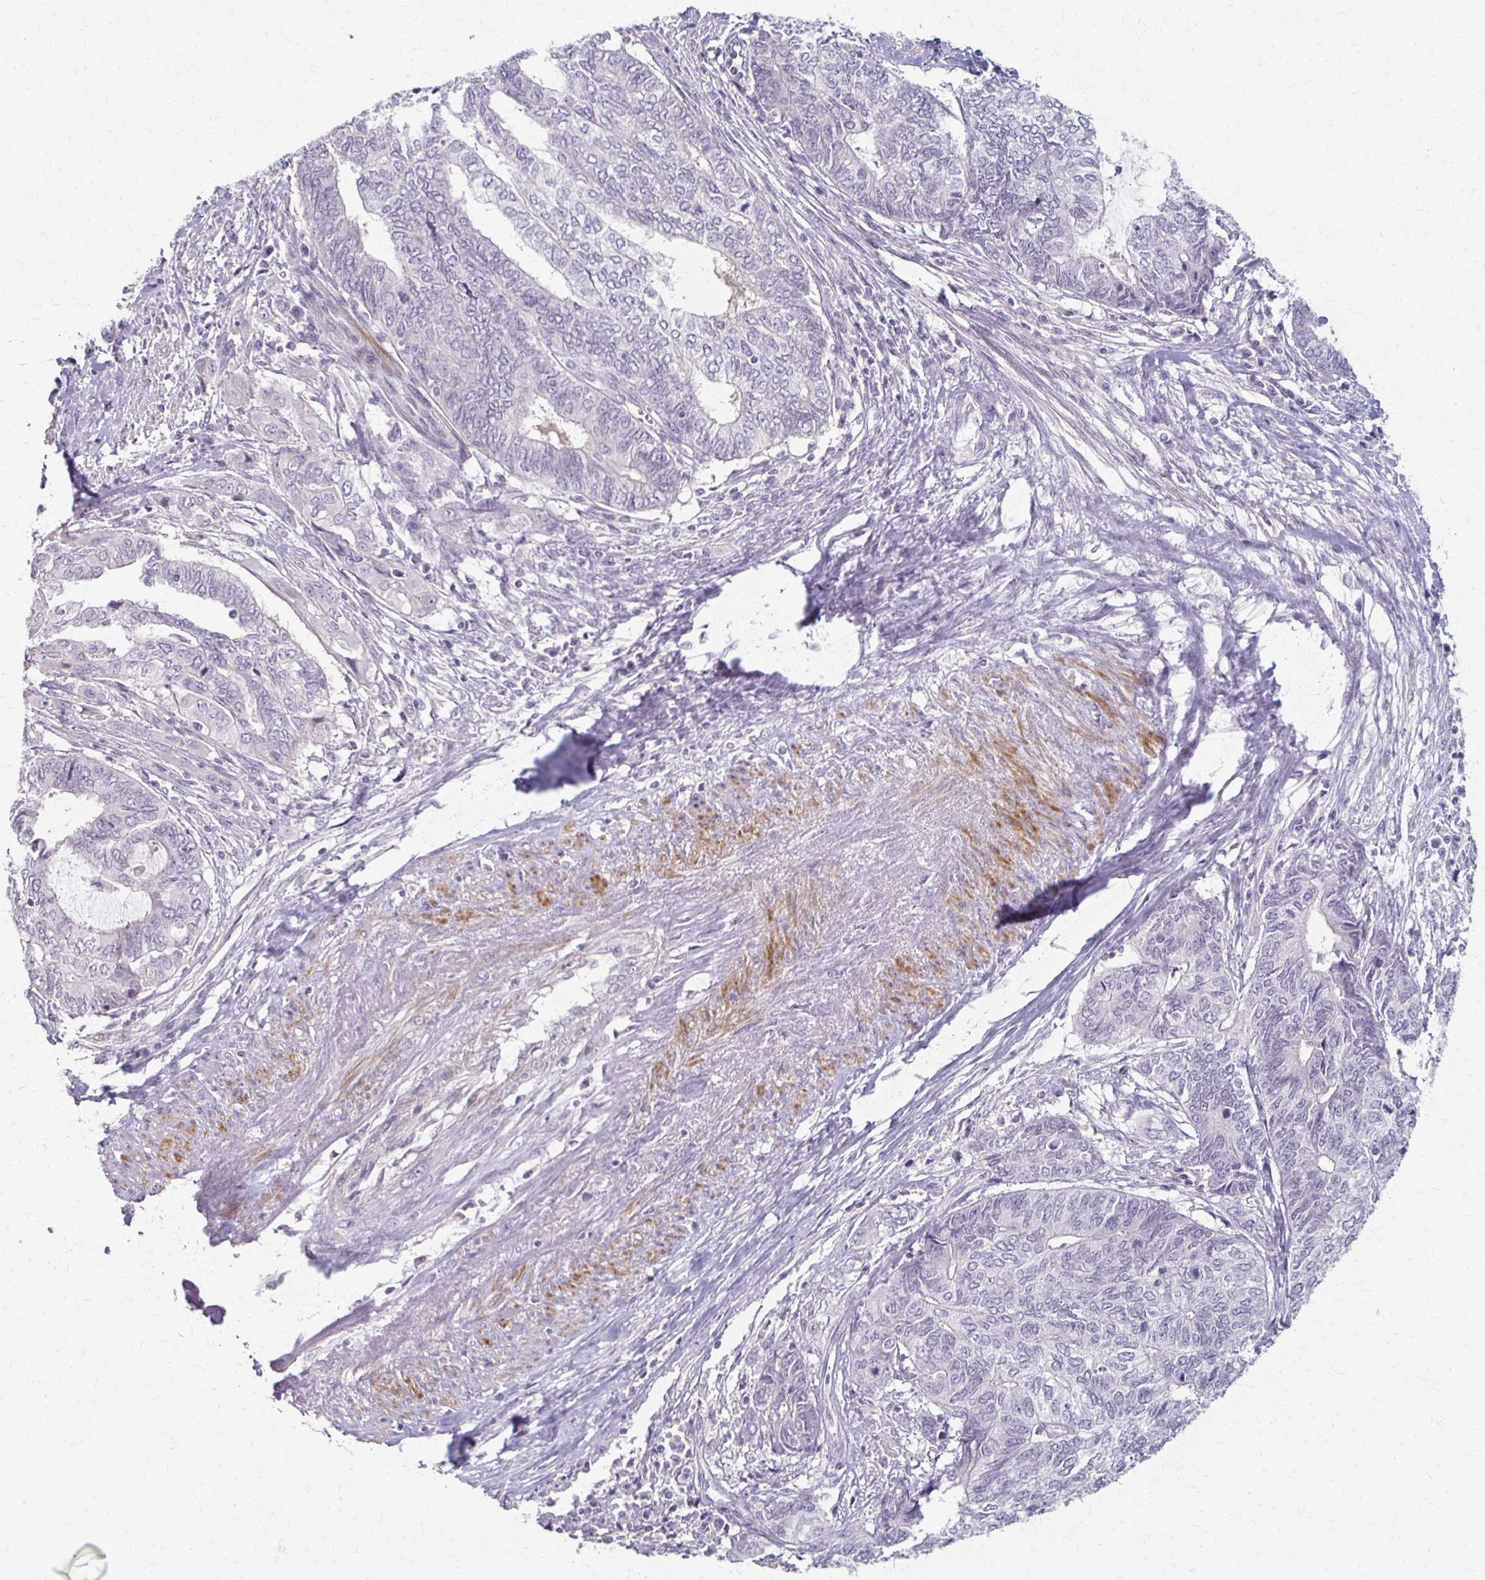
{"staining": {"intensity": "negative", "quantity": "none", "location": "none"}, "tissue": "endometrial cancer", "cell_type": "Tumor cells", "image_type": "cancer", "snomed": [{"axis": "morphology", "description": "Adenocarcinoma, NOS"}, {"axis": "topography", "description": "Uterus"}, {"axis": "topography", "description": "Endometrium"}], "caption": "IHC photomicrograph of human adenocarcinoma (endometrial) stained for a protein (brown), which demonstrates no expression in tumor cells.", "gene": "FOXO4", "patient": {"sex": "female", "age": 70}}